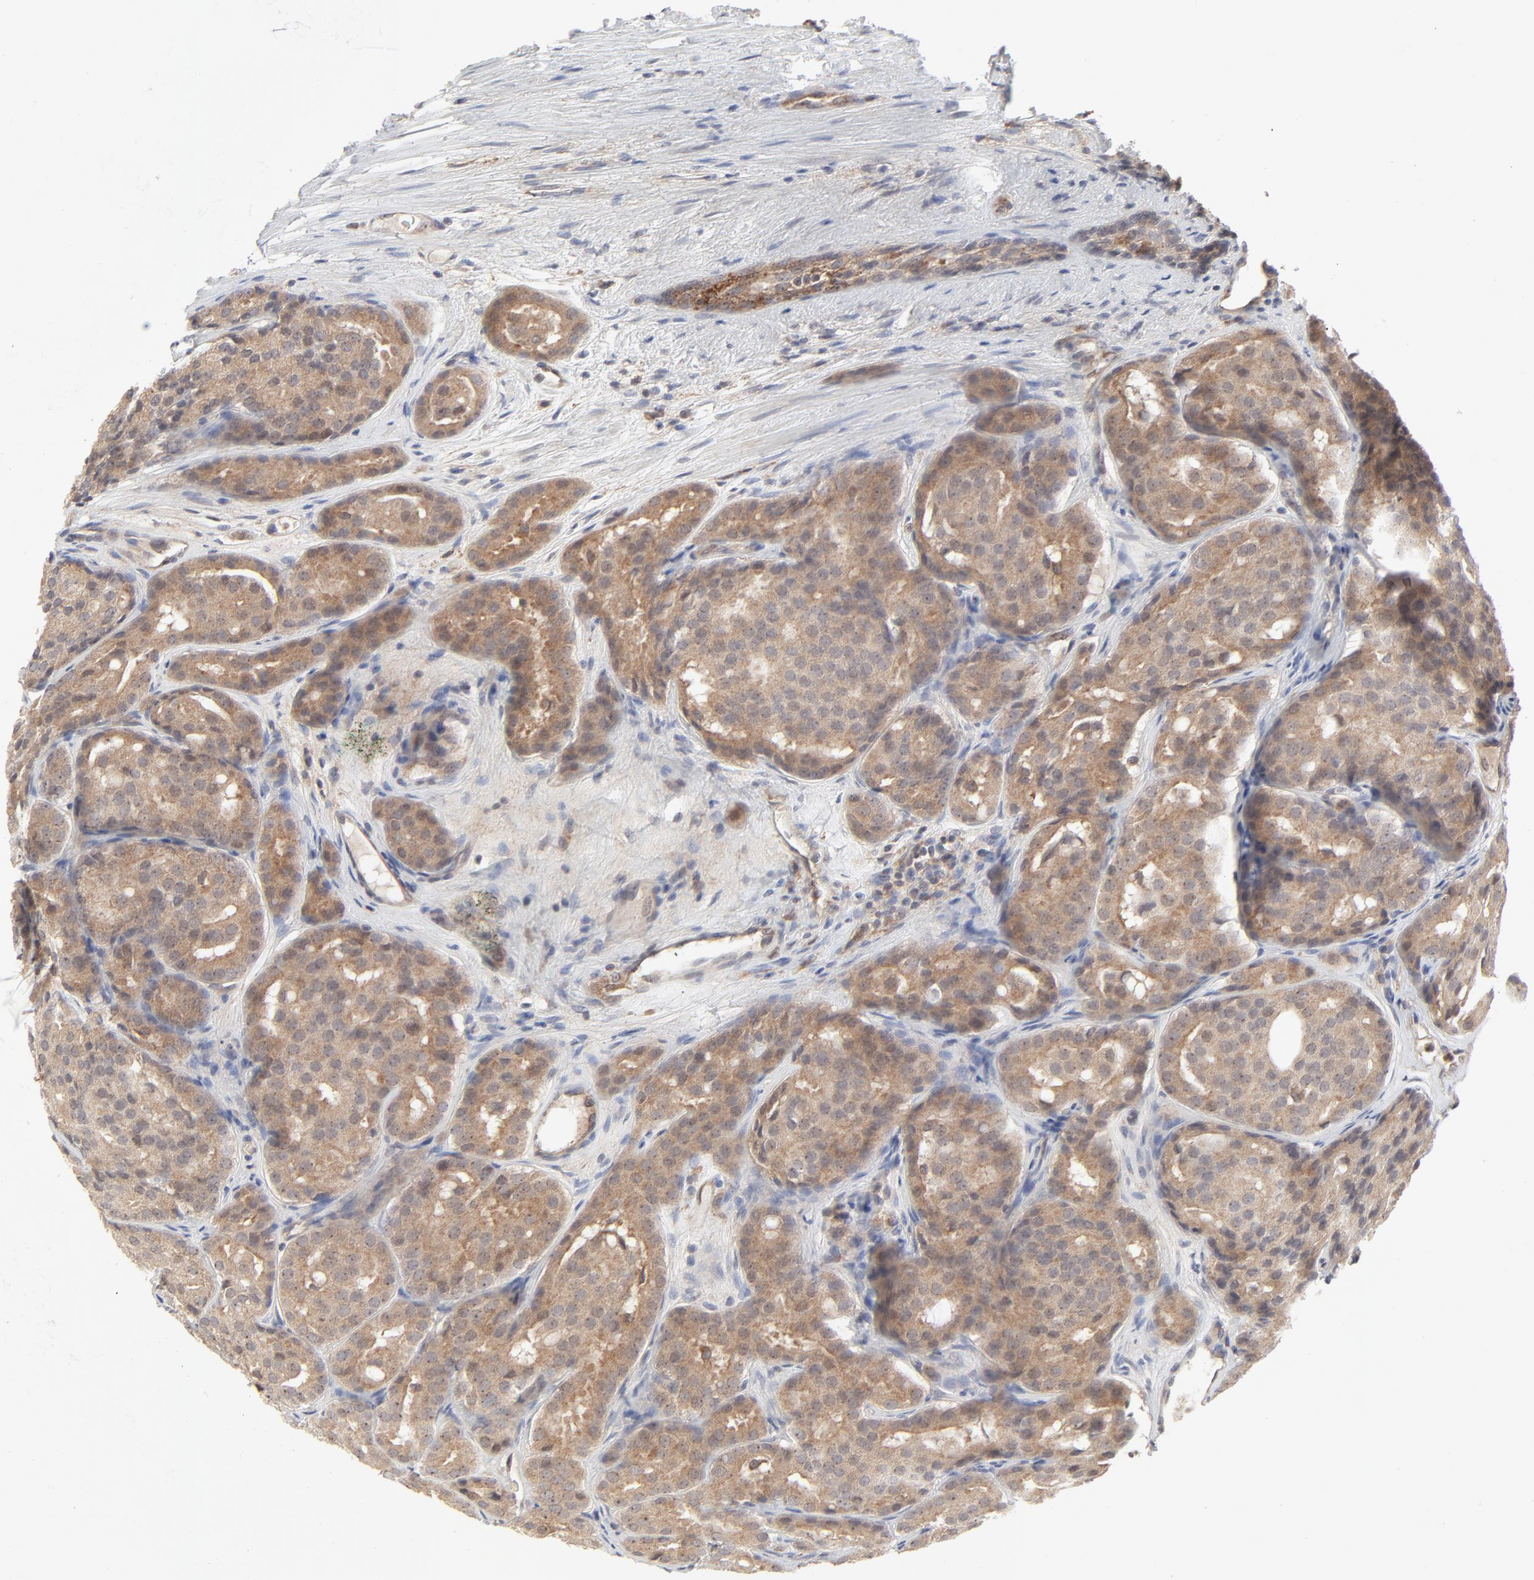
{"staining": {"intensity": "moderate", "quantity": ">75%", "location": "cytoplasmic/membranous"}, "tissue": "prostate cancer", "cell_type": "Tumor cells", "image_type": "cancer", "snomed": [{"axis": "morphology", "description": "Adenocarcinoma, High grade"}, {"axis": "topography", "description": "Prostate"}], "caption": "Adenocarcinoma (high-grade) (prostate) stained for a protein (brown) demonstrates moderate cytoplasmic/membranous positive staining in about >75% of tumor cells.", "gene": "RAB5C", "patient": {"sex": "male", "age": 64}}